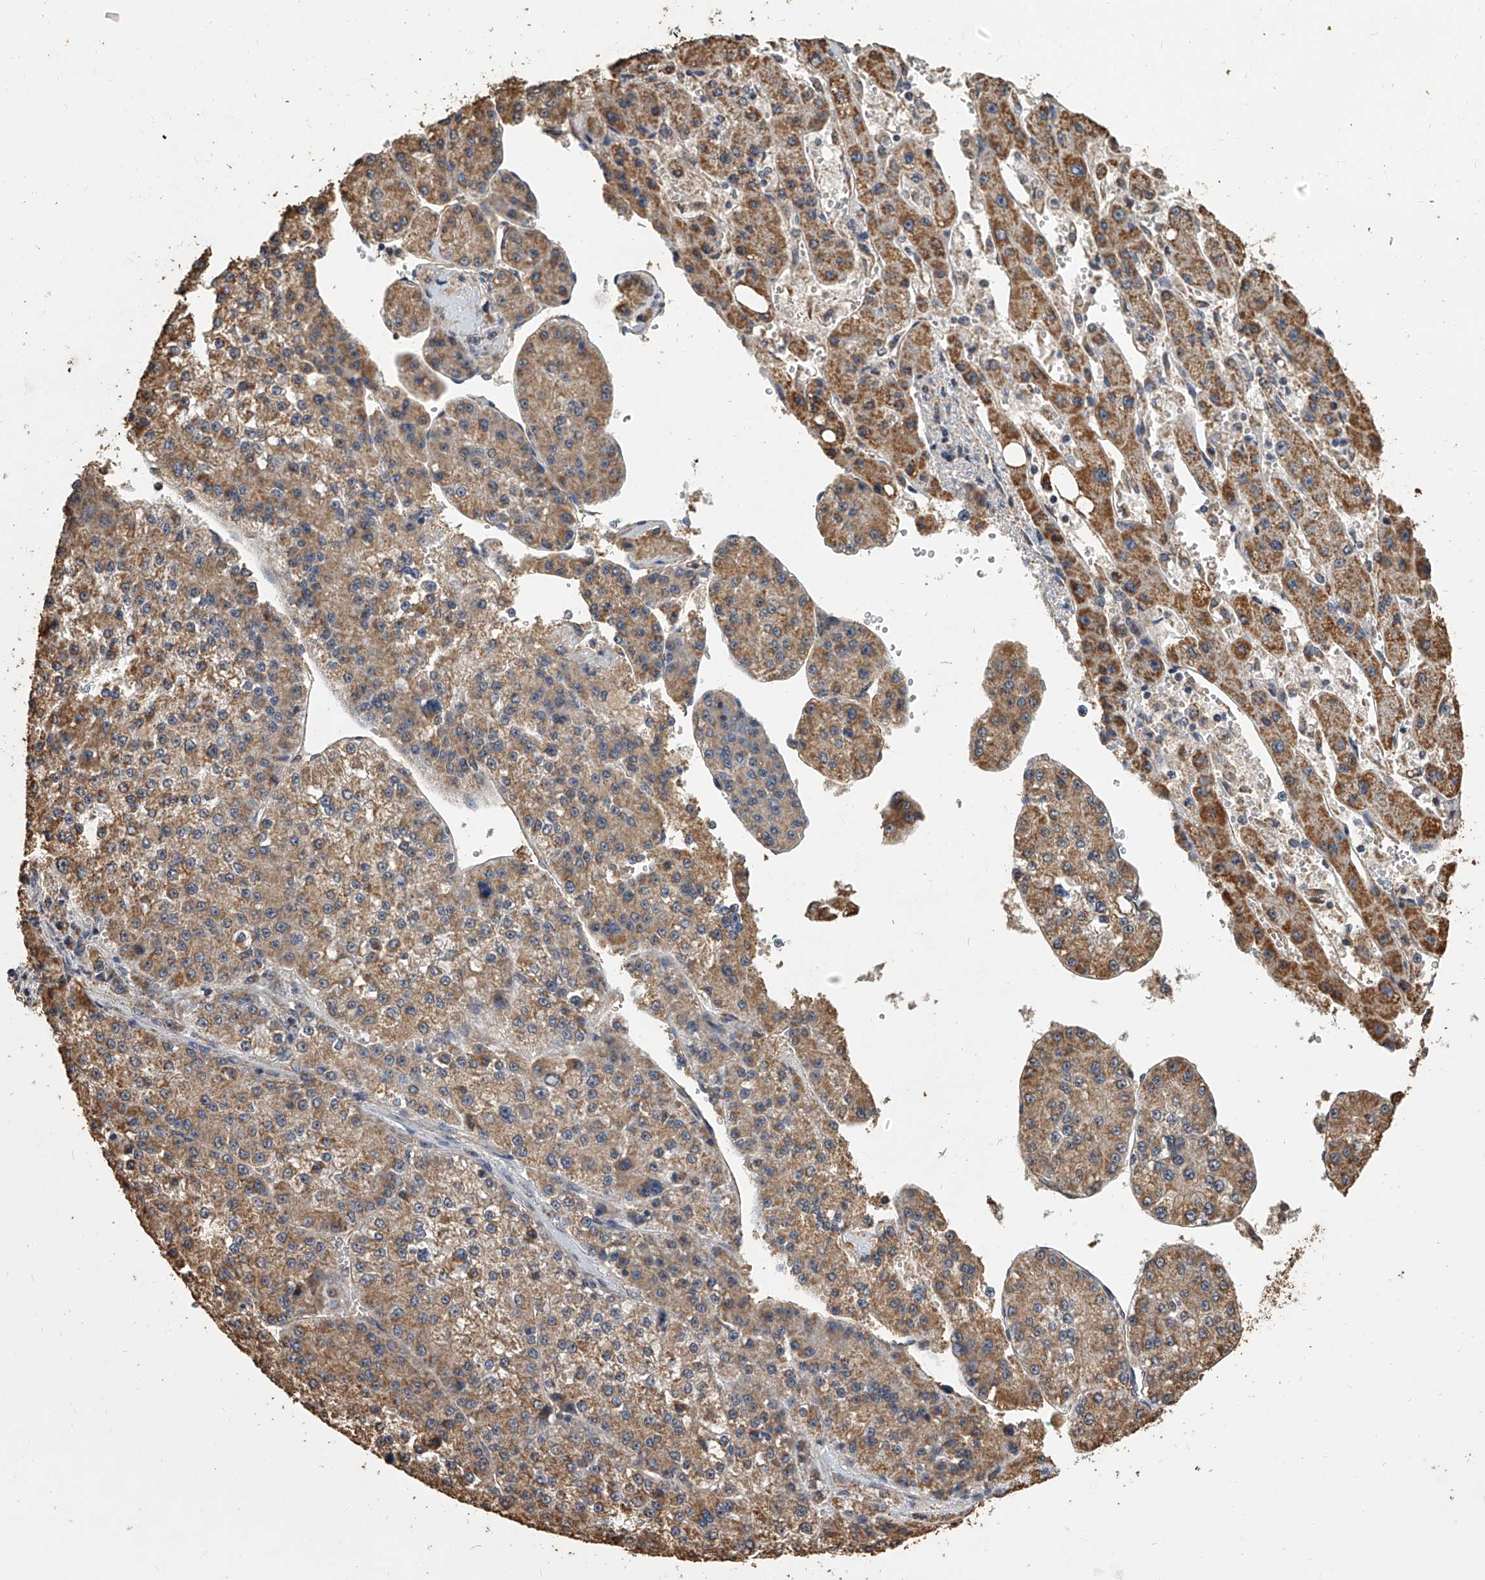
{"staining": {"intensity": "moderate", "quantity": ">75%", "location": "cytoplasmic/membranous"}, "tissue": "liver cancer", "cell_type": "Tumor cells", "image_type": "cancer", "snomed": [{"axis": "morphology", "description": "Carcinoma, Hepatocellular, NOS"}, {"axis": "topography", "description": "Liver"}], "caption": "Liver cancer (hepatocellular carcinoma) was stained to show a protein in brown. There is medium levels of moderate cytoplasmic/membranous expression in about >75% of tumor cells. The protein is stained brown, and the nuclei are stained in blue (DAB IHC with brightfield microscopy, high magnification).", "gene": "MRPL28", "patient": {"sex": "female", "age": 73}}